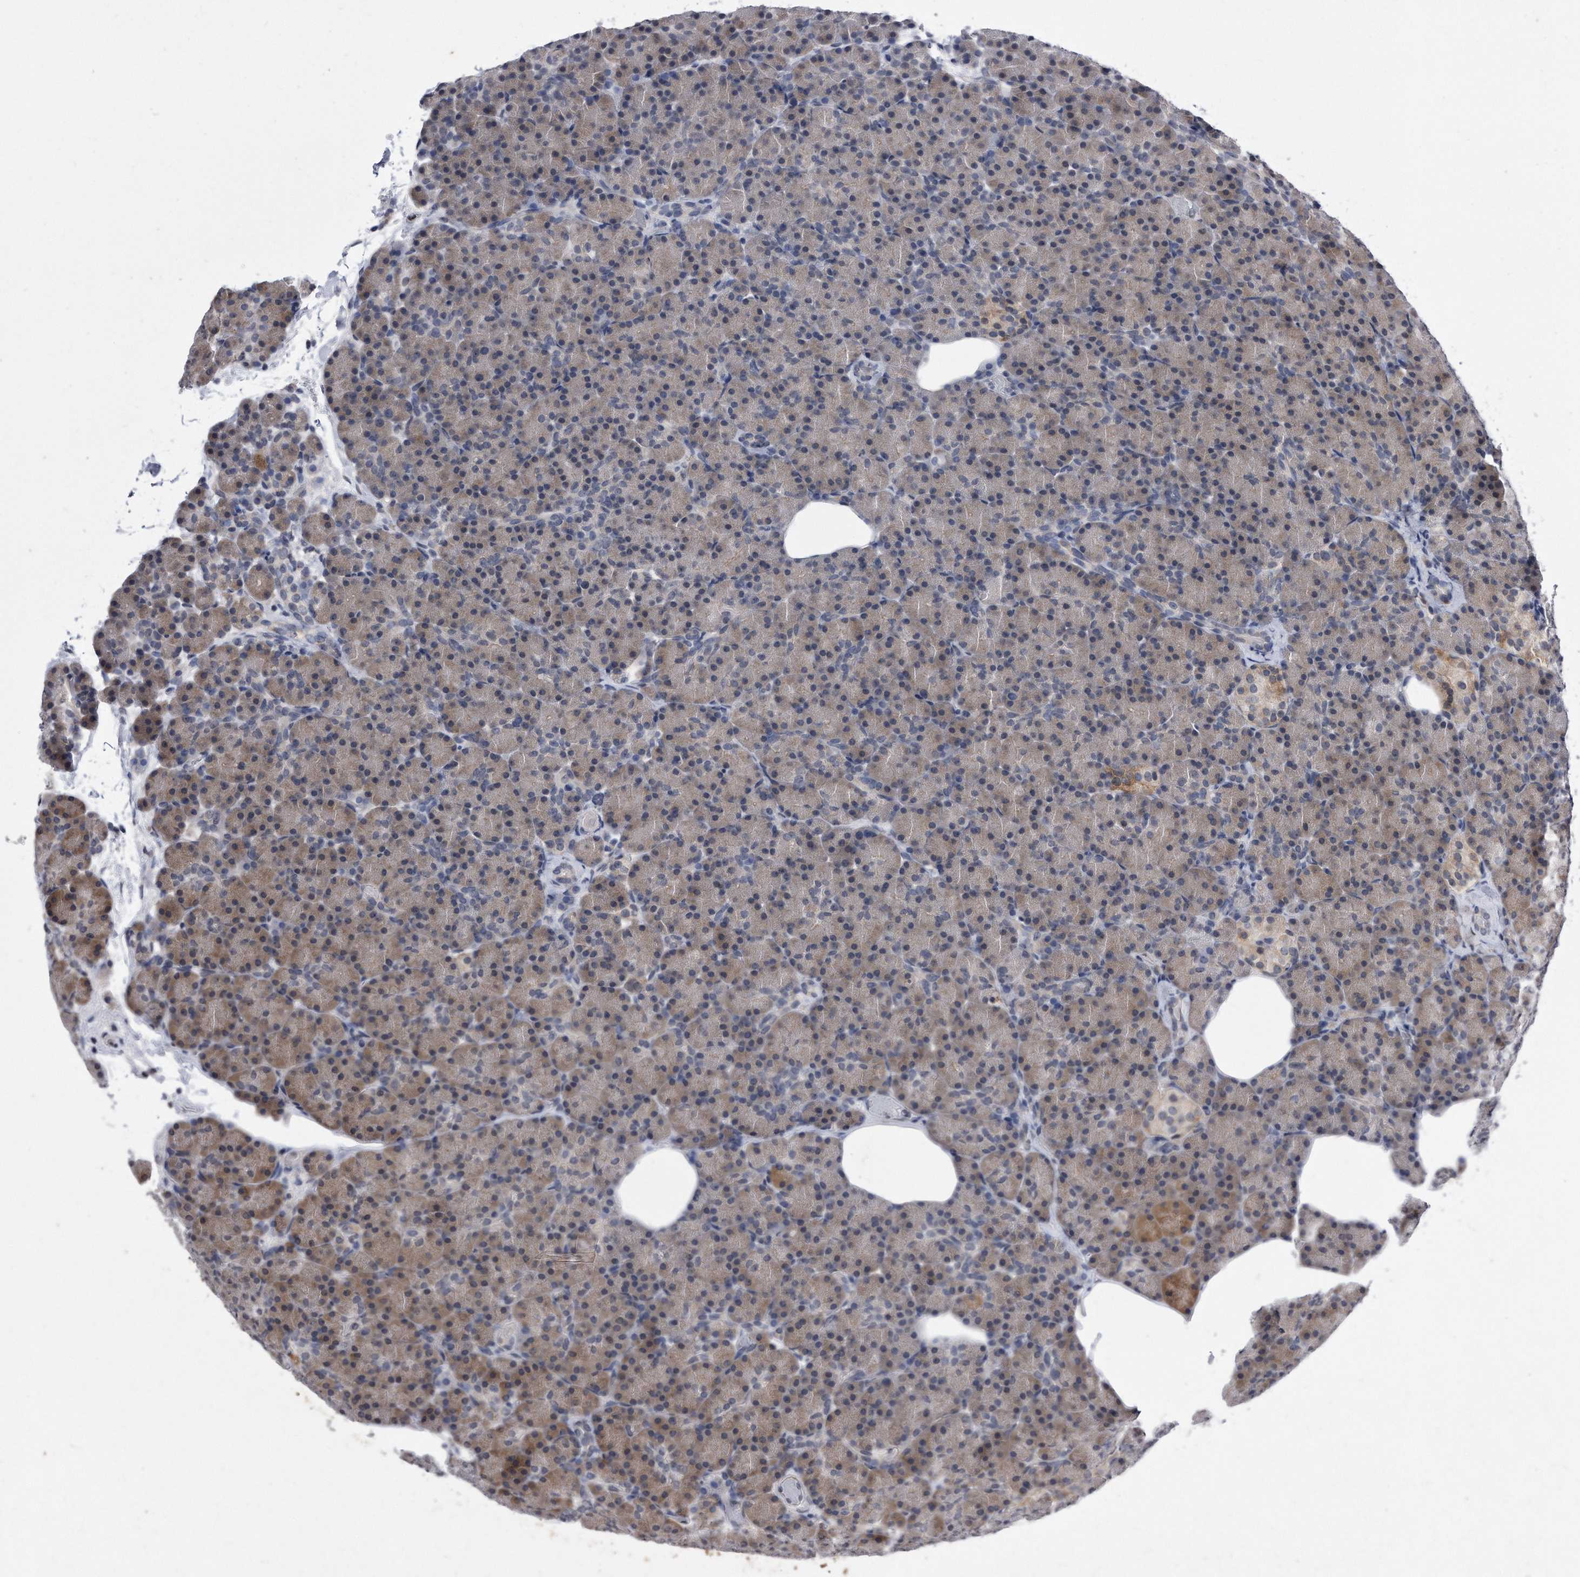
{"staining": {"intensity": "moderate", "quantity": "25%-75%", "location": "cytoplasmic/membranous"}, "tissue": "pancreas", "cell_type": "Exocrine glandular cells", "image_type": "normal", "snomed": [{"axis": "morphology", "description": "Normal tissue, NOS"}, {"axis": "topography", "description": "Pancreas"}], "caption": "Exocrine glandular cells reveal moderate cytoplasmic/membranous expression in approximately 25%-75% of cells in unremarkable pancreas.", "gene": "DAB1", "patient": {"sex": "female", "age": 43}}